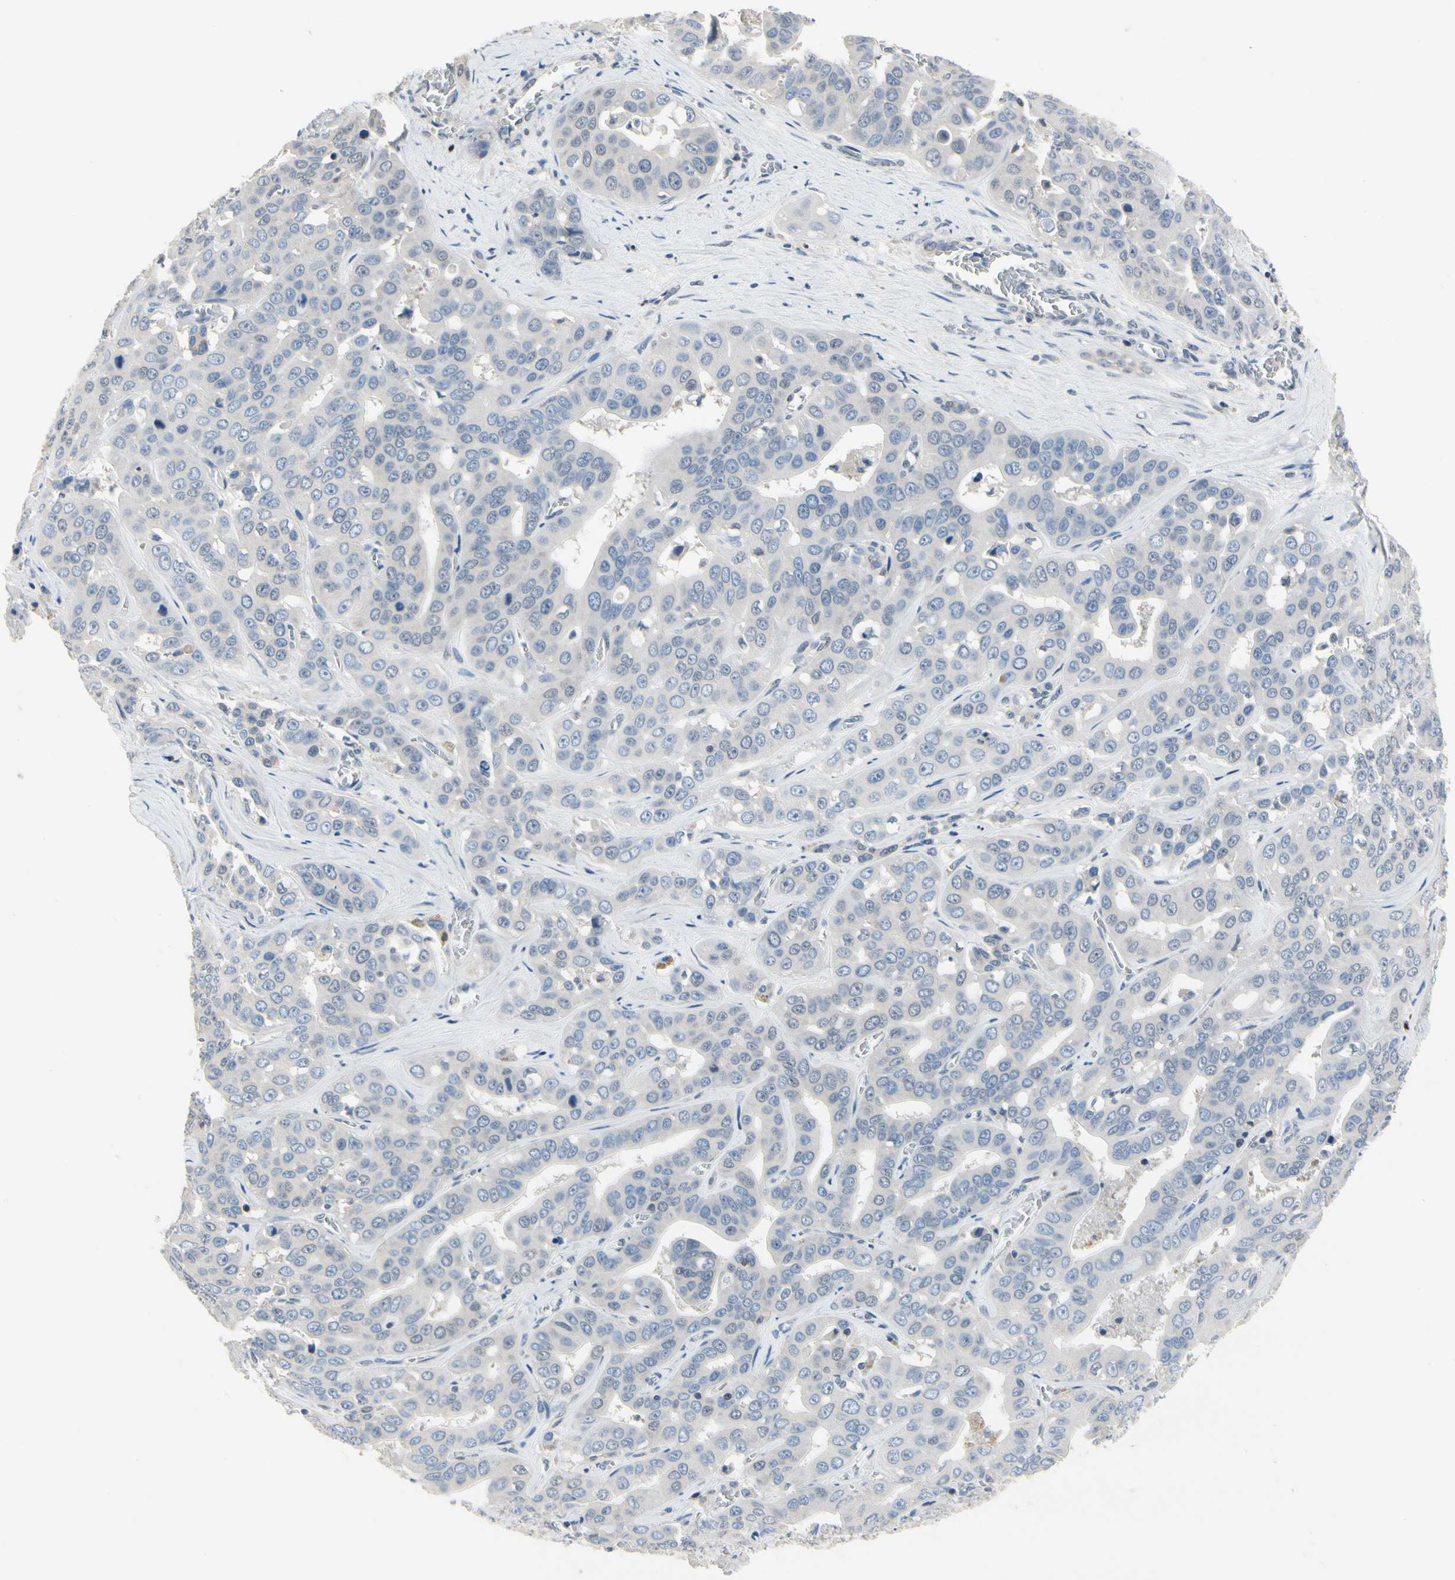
{"staining": {"intensity": "negative", "quantity": "none", "location": "none"}, "tissue": "liver cancer", "cell_type": "Tumor cells", "image_type": "cancer", "snomed": [{"axis": "morphology", "description": "Cholangiocarcinoma"}, {"axis": "topography", "description": "Liver"}], "caption": "Tumor cells are negative for protein expression in human liver cancer.", "gene": "NFATC2", "patient": {"sex": "female", "age": 52}}